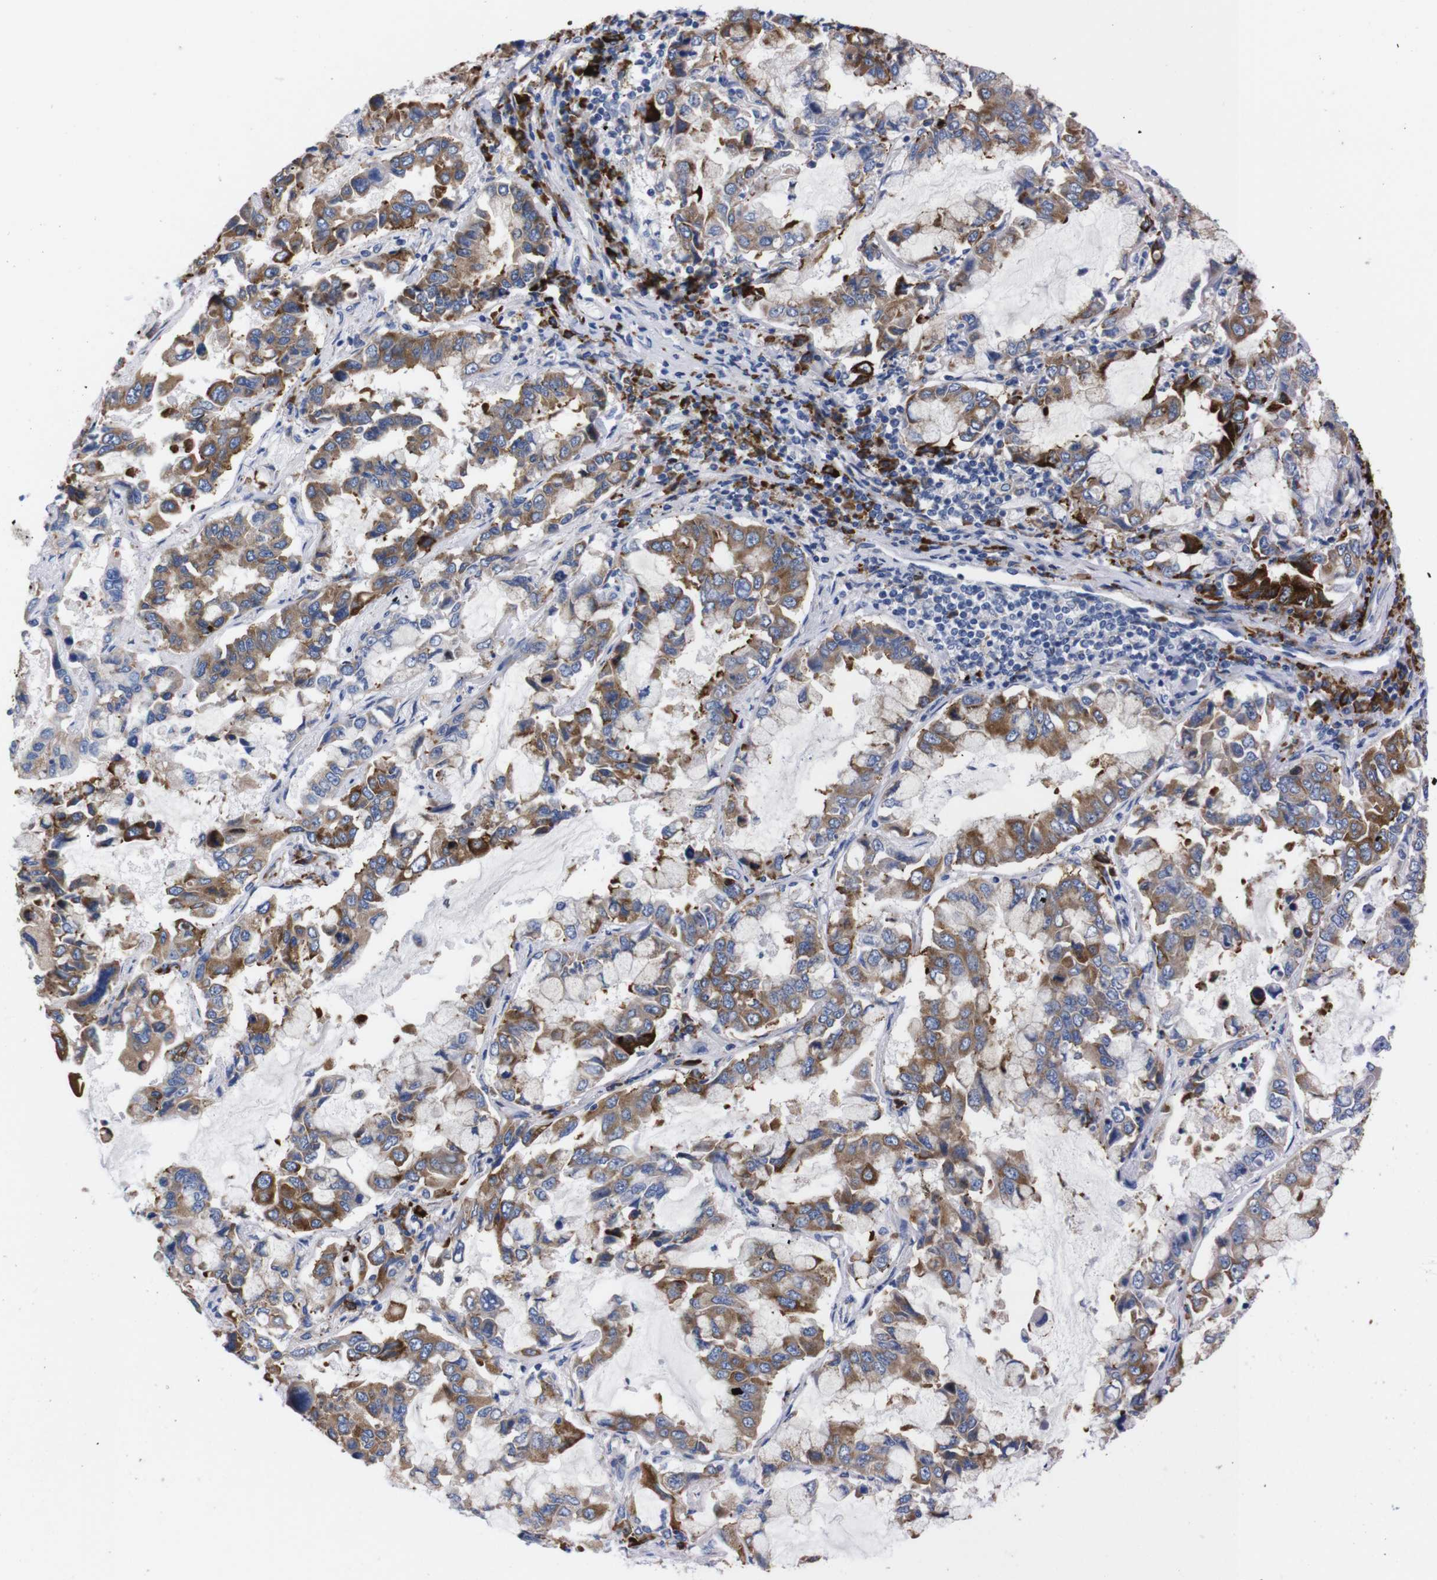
{"staining": {"intensity": "moderate", "quantity": ">75%", "location": "cytoplasmic/membranous"}, "tissue": "lung cancer", "cell_type": "Tumor cells", "image_type": "cancer", "snomed": [{"axis": "morphology", "description": "Adenocarcinoma, NOS"}, {"axis": "topography", "description": "Lung"}], "caption": "Protein staining of lung cancer (adenocarcinoma) tissue shows moderate cytoplasmic/membranous expression in about >75% of tumor cells.", "gene": "NEBL", "patient": {"sex": "male", "age": 64}}